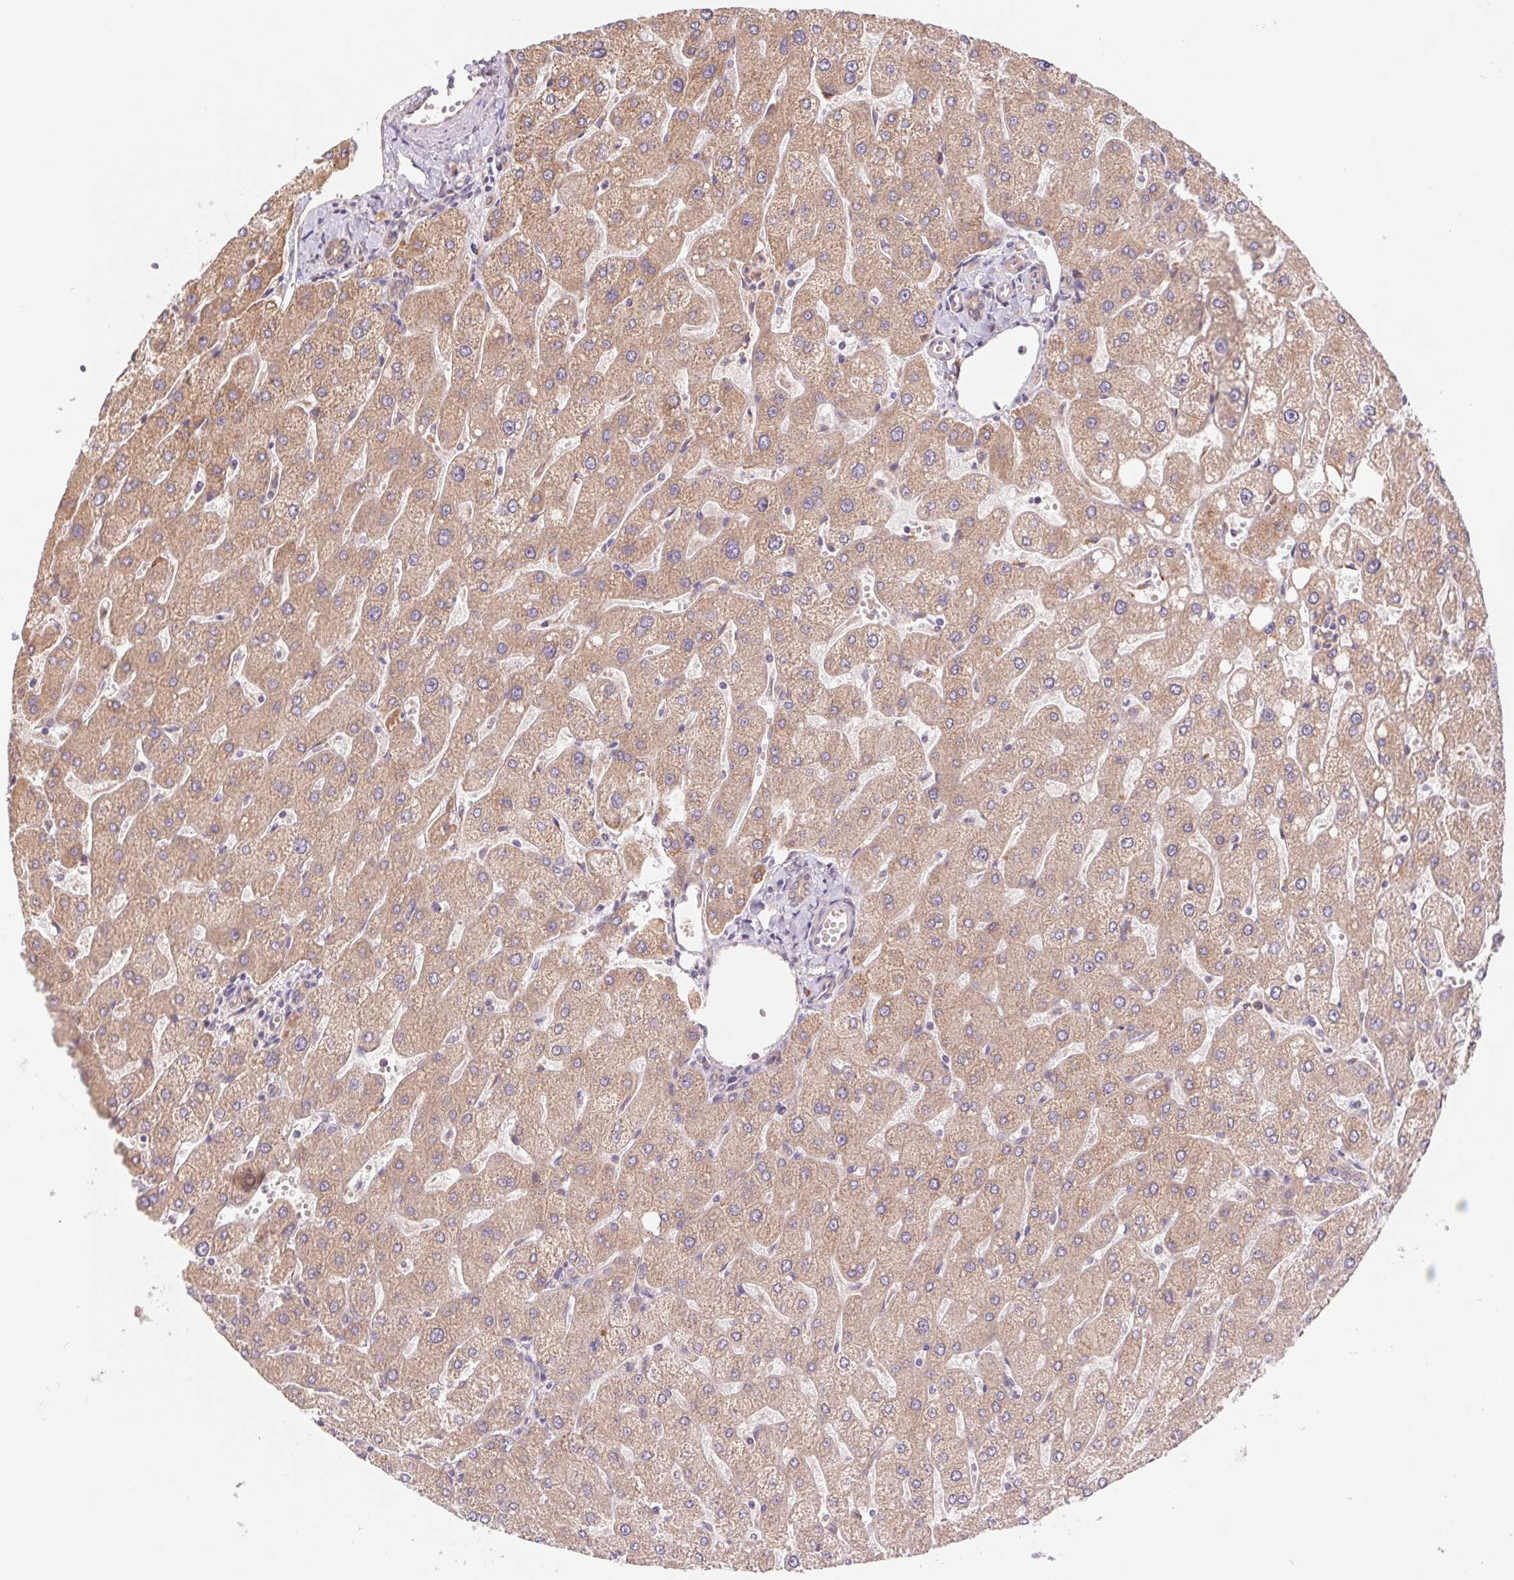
{"staining": {"intensity": "weak", "quantity": "25%-75%", "location": "cytoplasmic/membranous"}, "tissue": "liver", "cell_type": "Cholangiocytes", "image_type": "normal", "snomed": [{"axis": "morphology", "description": "Normal tissue, NOS"}, {"axis": "topography", "description": "Liver"}], "caption": "Protein staining of benign liver exhibits weak cytoplasmic/membranous expression in approximately 25%-75% of cholangiocytes.", "gene": "RRM1", "patient": {"sex": "male", "age": 67}}